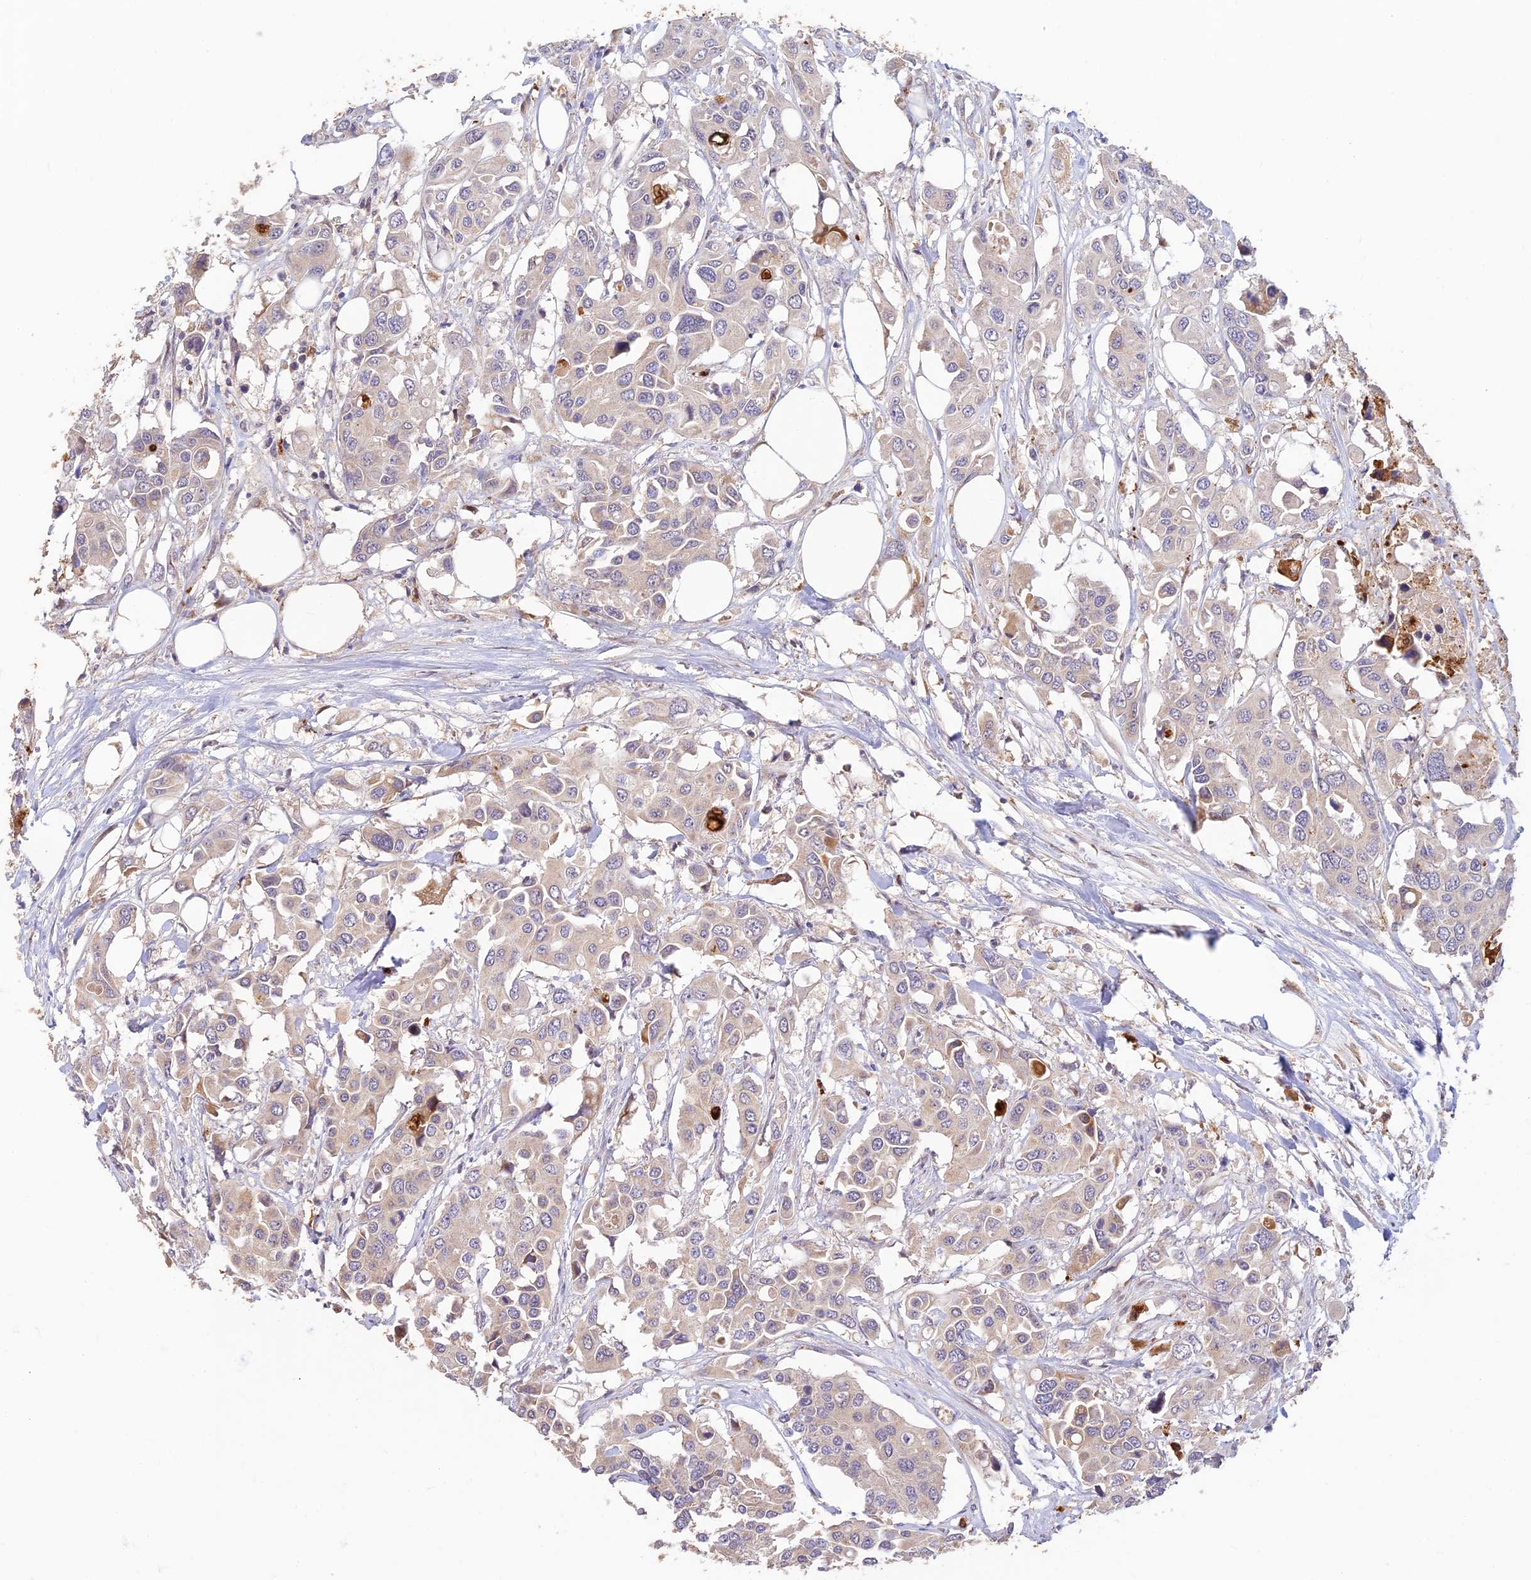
{"staining": {"intensity": "weak", "quantity": "<25%", "location": "cytoplasmic/membranous"}, "tissue": "colorectal cancer", "cell_type": "Tumor cells", "image_type": "cancer", "snomed": [{"axis": "morphology", "description": "Adenocarcinoma, NOS"}, {"axis": "topography", "description": "Colon"}], "caption": "The histopathology image demonstrates no staining of tumor cells in adenocarcinoma (colorectal).", "gene": "ASPDH", "patient": {"sex": "male", "age": 77}}